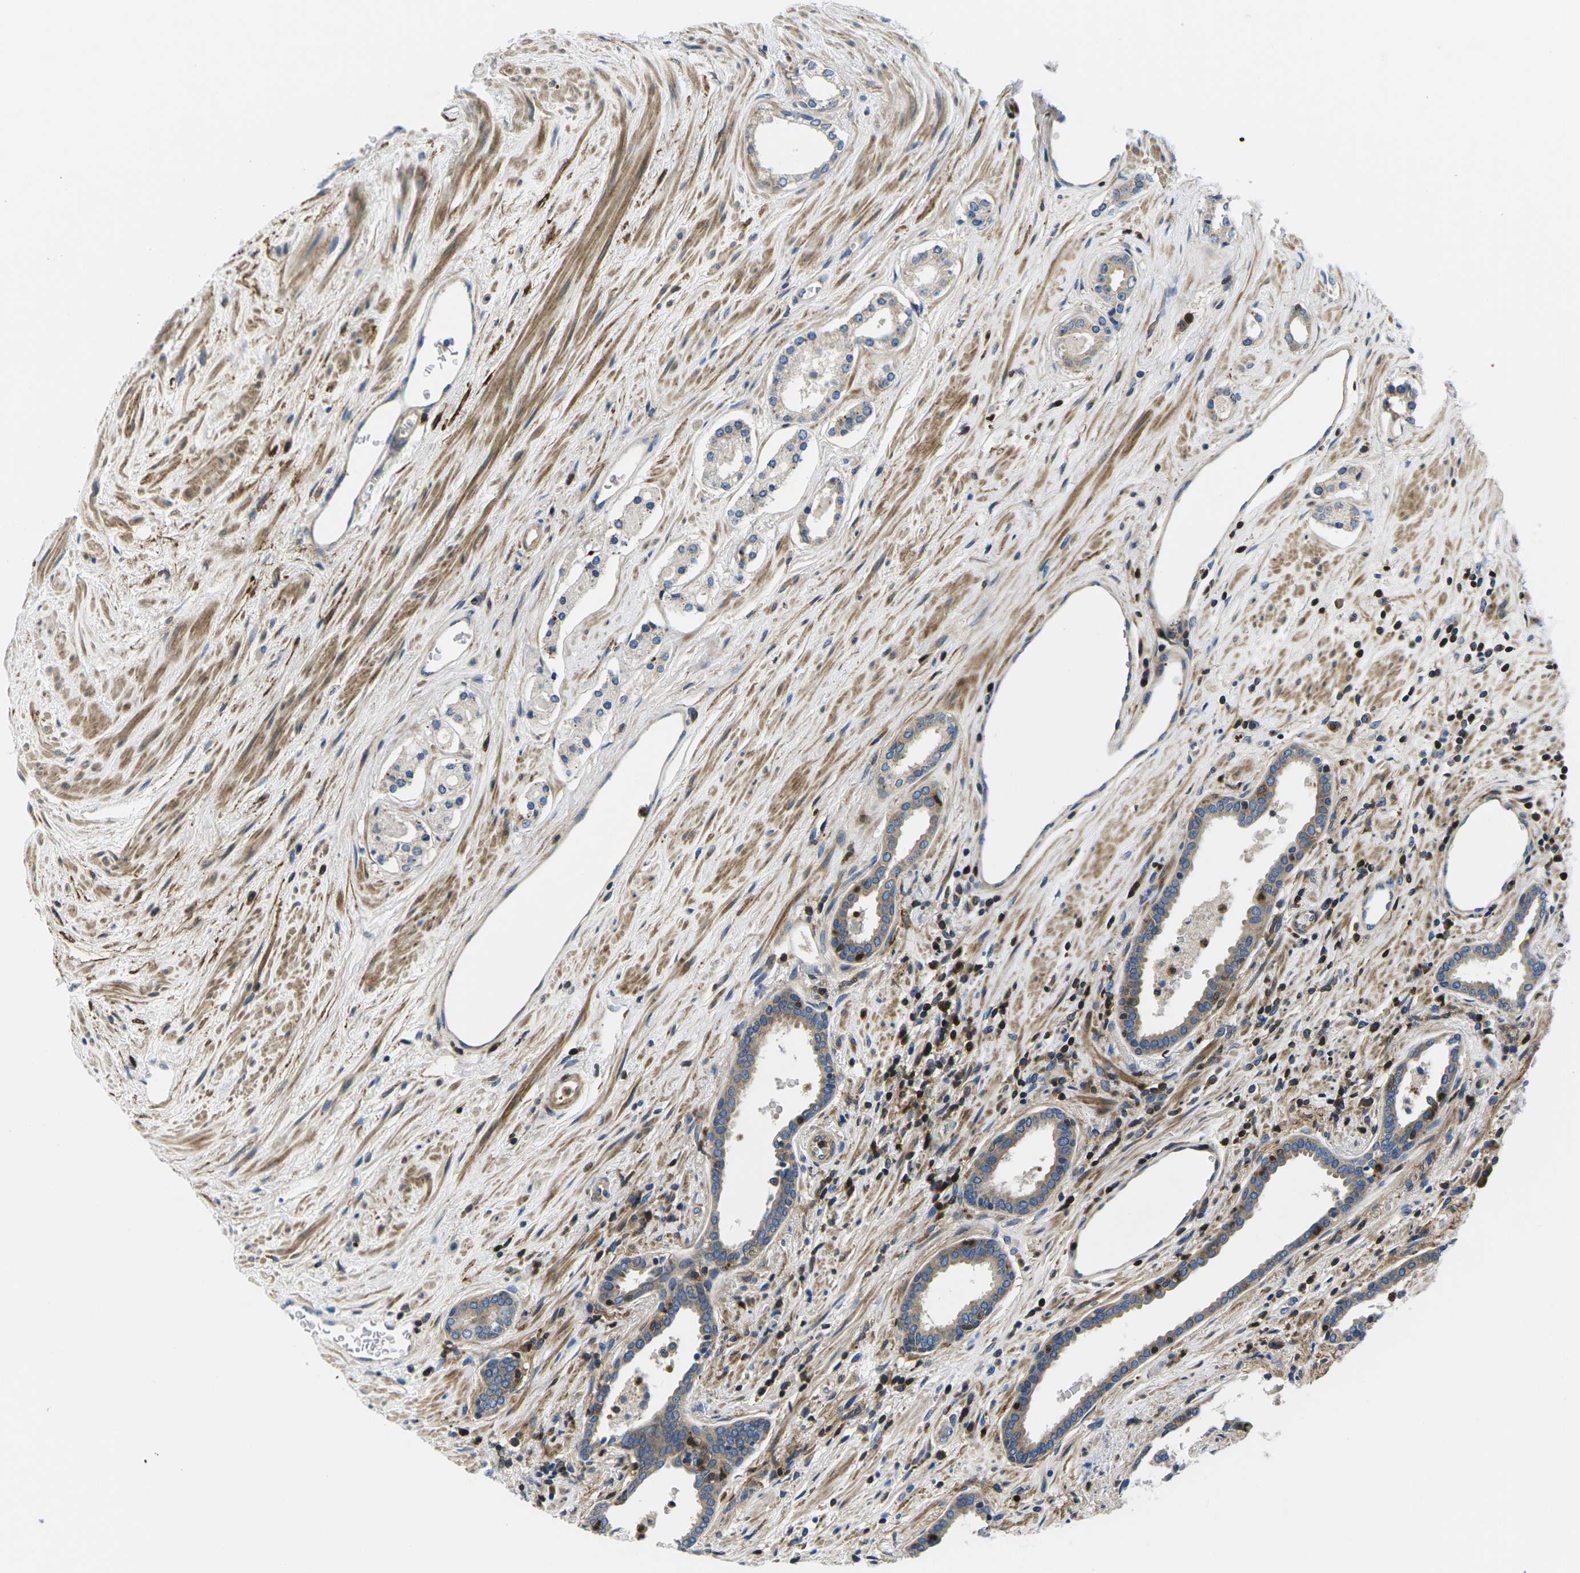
{"staining": {"intensity": "weak", "quantity": ">75%", "location": "cytoplasmic/membranous"}, "tissue": "prostate cancer", "cell_type": "Tumor cells", "image_type": "cancer", "snomed": [{"axis": "morphology", "description": "Adenocarcinoma, High grade"}, {"axis": "topography", "description": "Prostate"}], "caption": "Immunohistochemistry (IHC) photomicrograph of neoplastic tissue: human prostate adenocarcinoma (high-grade) stained using immunohistochemistry (IHC) shows low levels of weak protein expression localized specifically in the cytoplasmic/membranous of tumor cells, appearing as a cytoplasmic/membranous brown color.", "gene": "PLCE1", "patient": {"sex": "male", "age": 71}}